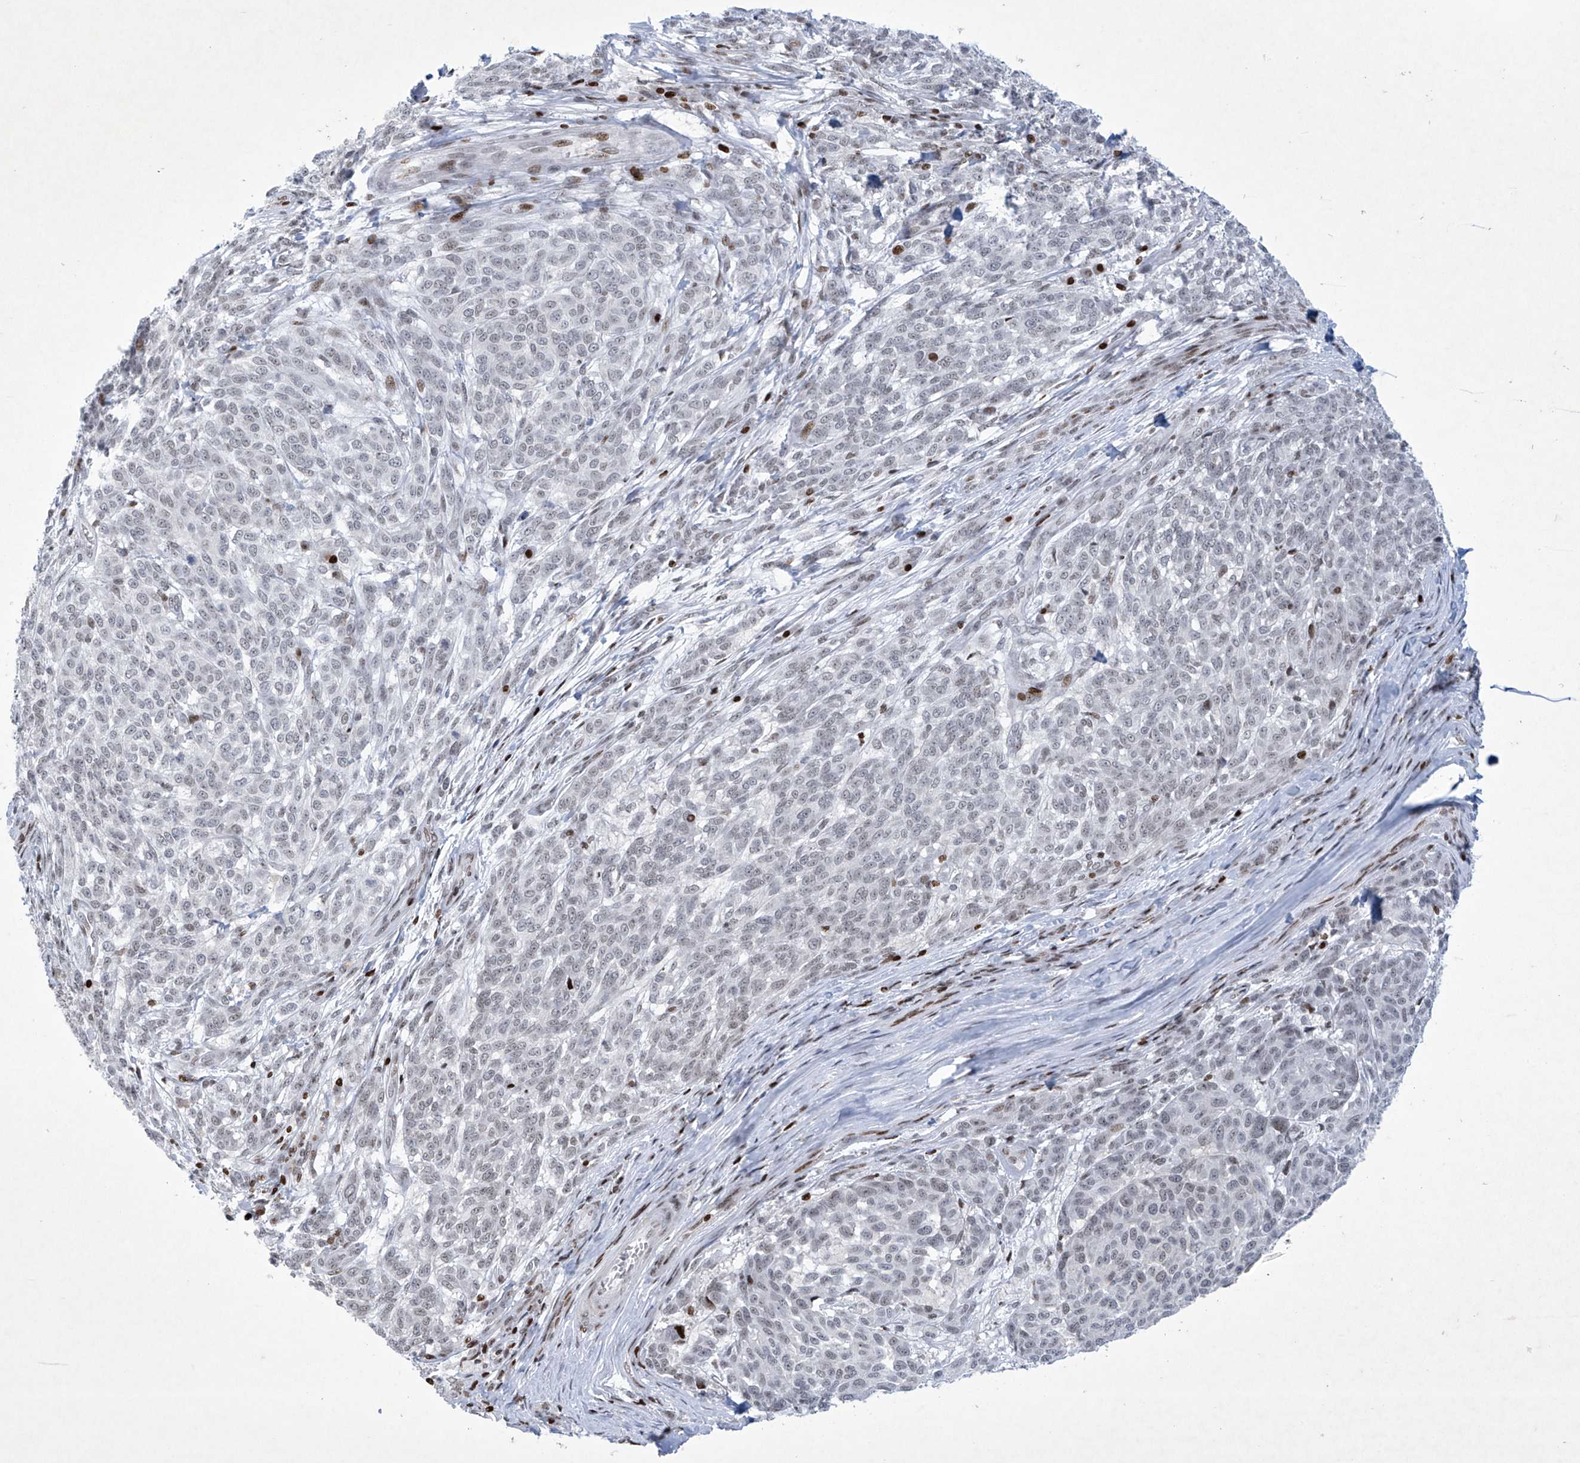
{"staining": {"intensity": "weak", "quantity": "25%-75%", "location": "nuclear"}, "tissue": "melanoma", "cell_type": "Tumor cells", "image_type": "cancer", "snomed": [{"axis": "morphology", "description": "Malignant melanoma, NOS"}, {"axis": "topography", "description": "Skin"}], "caption": "Immunohistochemistry (IHC) image of human malignant melanoma stained for a protein (brown), which exhibits low levels of weak nuclear positivity in about 25%-75% of tumor cells.", "gene": "RFX7", "patient": {"sex": "male", "age": 49}}